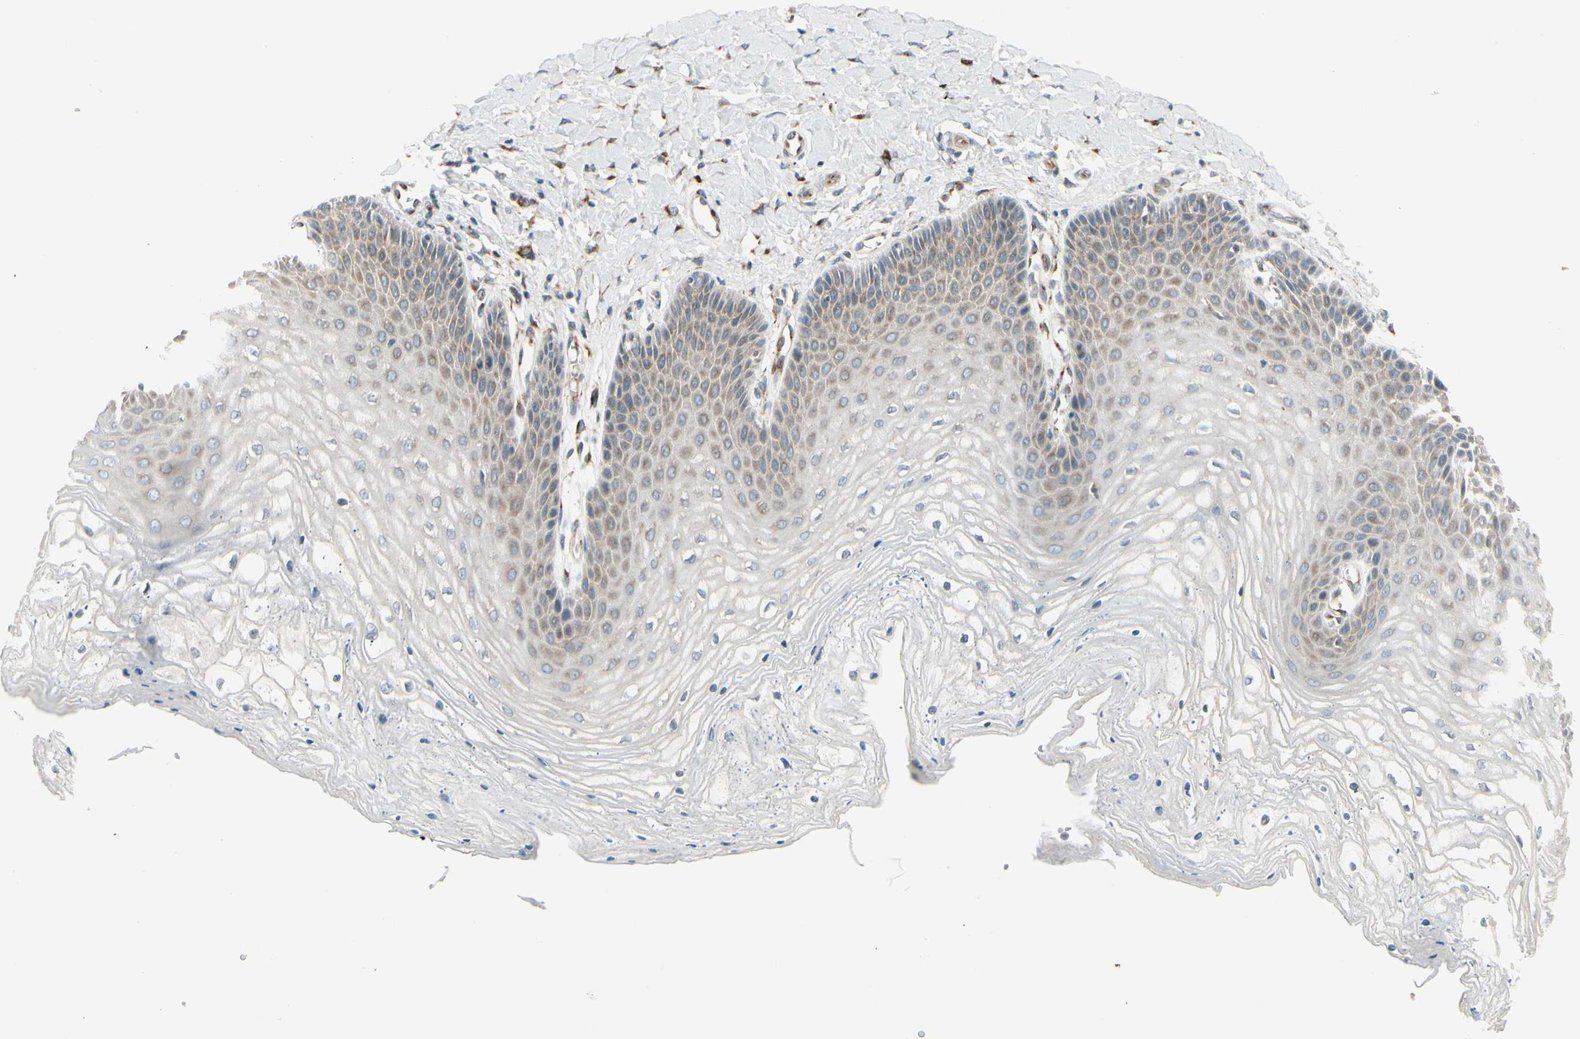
{"staining": {"intensity": "weak", "quantity": "<25%", "location": "cytoplasmic/membranous"}, "tissue": "vagina", "cell_type": "Squamous epithelial cells", "image_type": "normal", "snomed": [{"axis": "morphology", "description": "Normal tissue, NOS"}, {"axis": "topography", "description": "Vagina"}], "caption": "IHC of unremarkable vagina shows no positivity in squamous epithelial cells.", "gene": "MANSC1", "patient": {"sex": "female", "age": 68}}